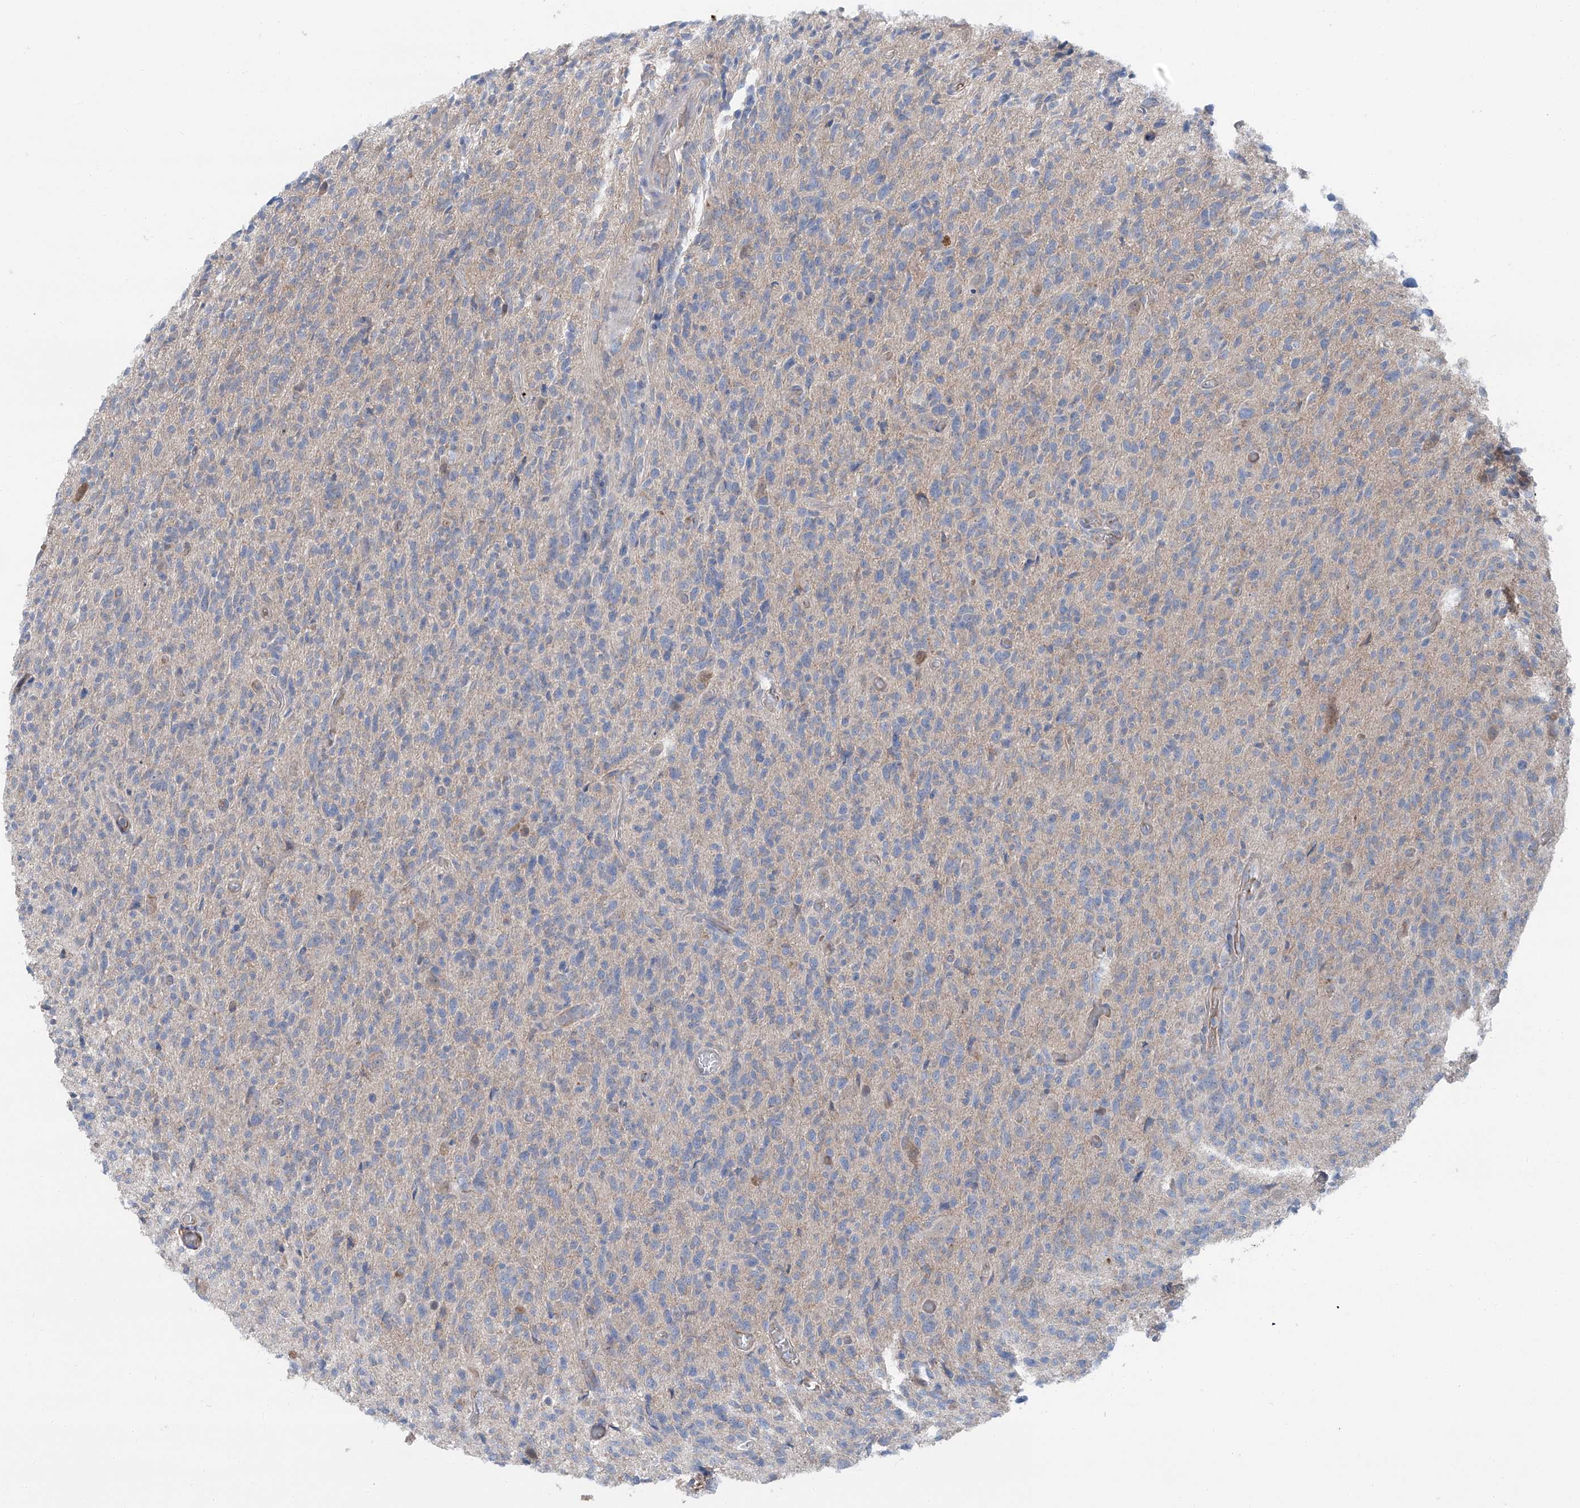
{"staining": {"intensity": "negative", "quantity": "none", "location": "none"}, "tissue": "glioma", "cell_type": "Tumor cells", "image_type": "cancer", "snomed": [{"axis": "morphology", "description": "Glioma, malignant, High grade"}, {"axis": "topography", "description": "Brain"}], "caption": "Tumor cells are negative for brown protein staining in glioma.", "gene": "SIX4", "patient": {"sex": "female", "age": 57}}